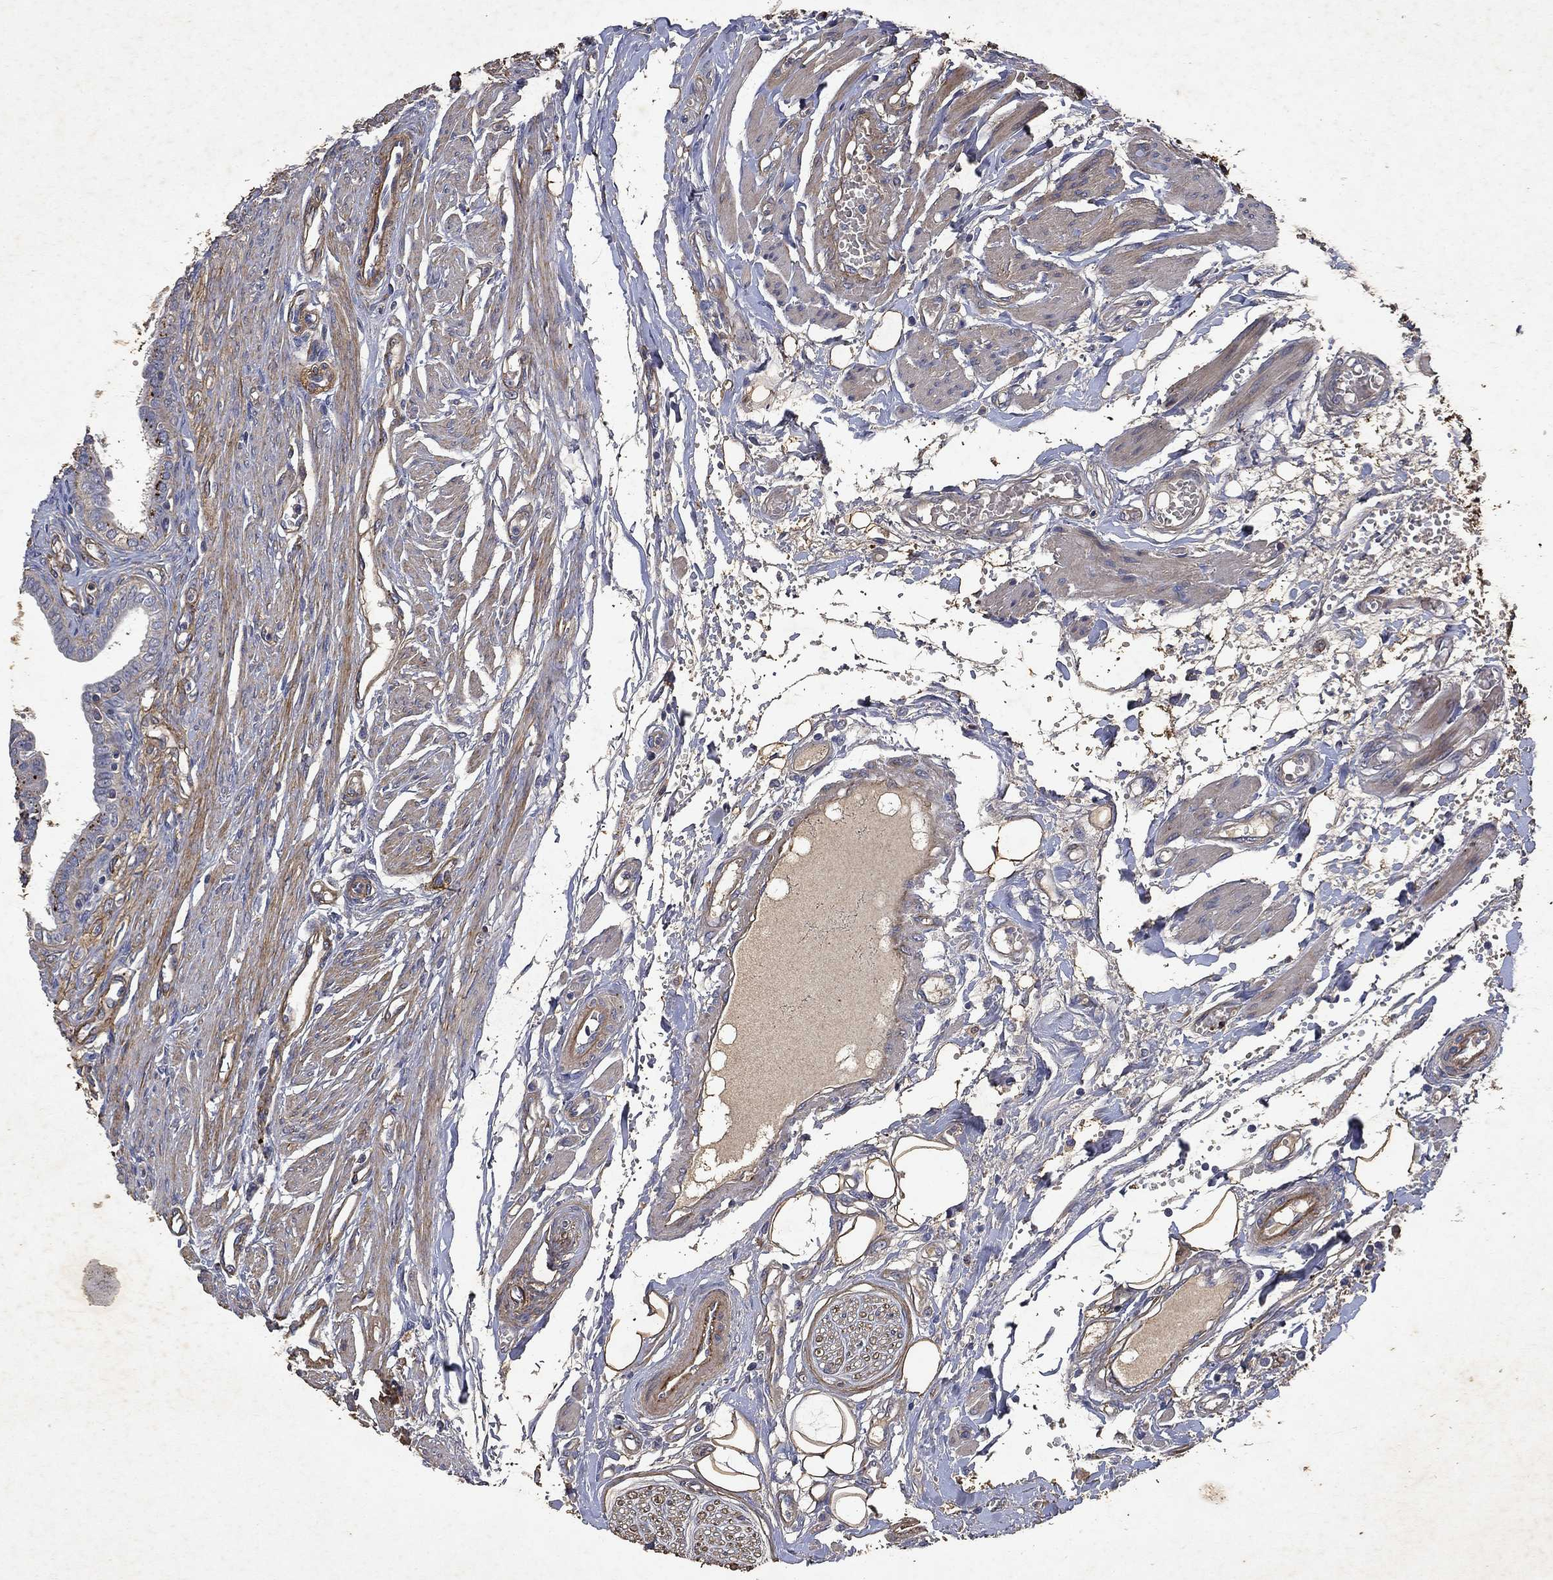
{"staining": {"intensity": "negative", "quantity": "none", "location": "none"}, "tissue": "fallopian tube", "cell_type": "Glandular cells", "image_type": "normal", "snomed": [{"axis": "morphology", "description": "Normal tissue, NOS"}, {"axis": "morphology", "description": "Carcinoma, endometroid"}, {"axis": "topography", "description": "Fallopian tube"}, {"axis": "topography", "description": "Ovary"}], "caption": "IHC micrograph of unremarkable human fallopian tube stained for a protein (brown), which demonstrates no positivity in glandular cells.", "gene": "COL4A2", "patient": {"sex": "female", "age": 42}}